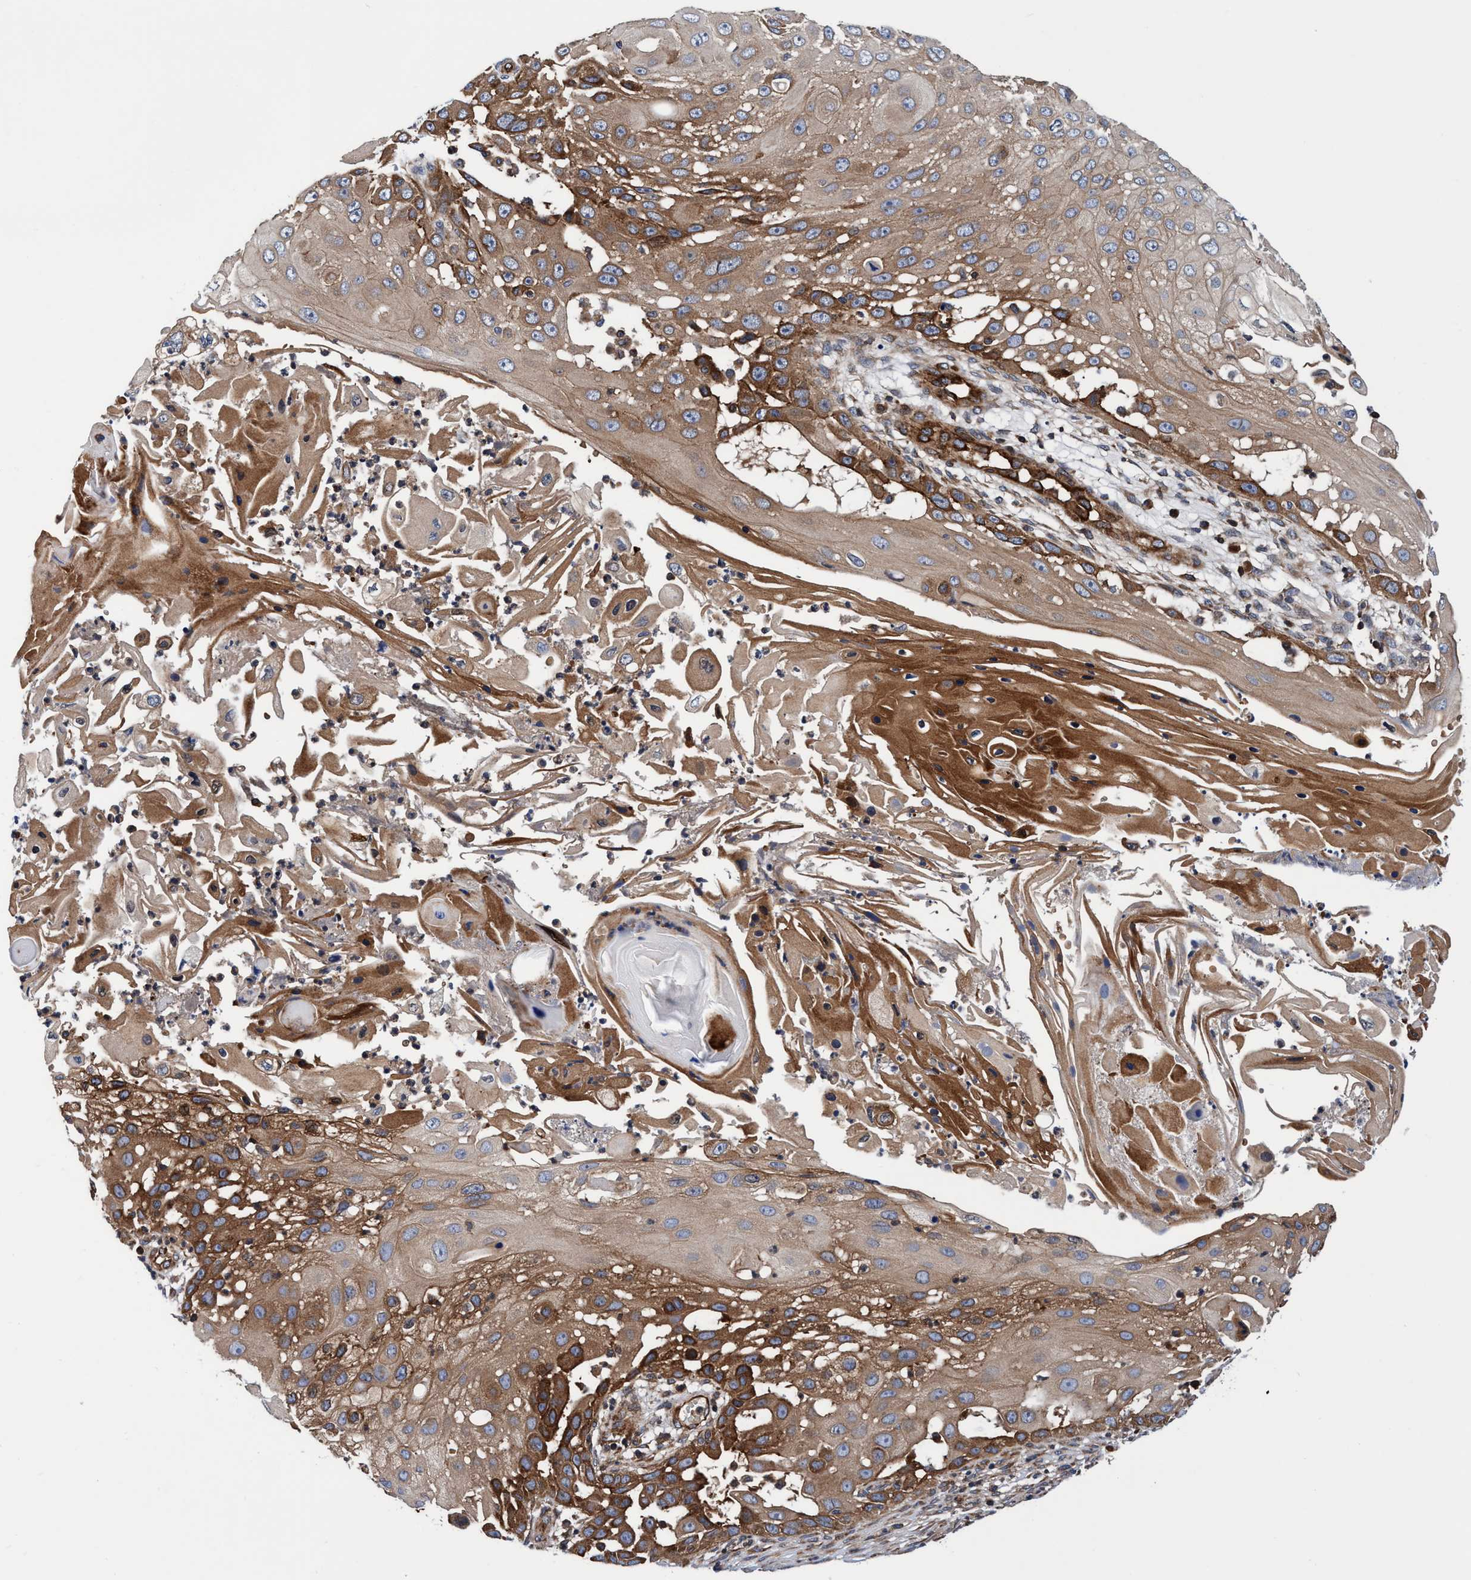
{"staining": {"intensity": "strong", "quantity": ">75%", "location": "cytoplasmic/membranous"}, "tissue": "skin cancer", "cell_type": "Tumor cells", "image_type": "cancer", "snomed": [{"axis": "morphology", "description": "Squamous cell carcinoma, NOS"}, {"axis": "topography", "description": "Skin"}], "caption": "IHC histopathology image of neoplastic tissue: human skin squamous cell carcinoma stained using immunohistochemistry (IHC) exhibits high levels of strong protein expression localized specifically in the cytoplasmic/membranous of tumor cells, appearing as a cytoplasmic/membranous brown color.", "gene": "MCM3AP", "patient": {"sex": "female", "age": 44}}